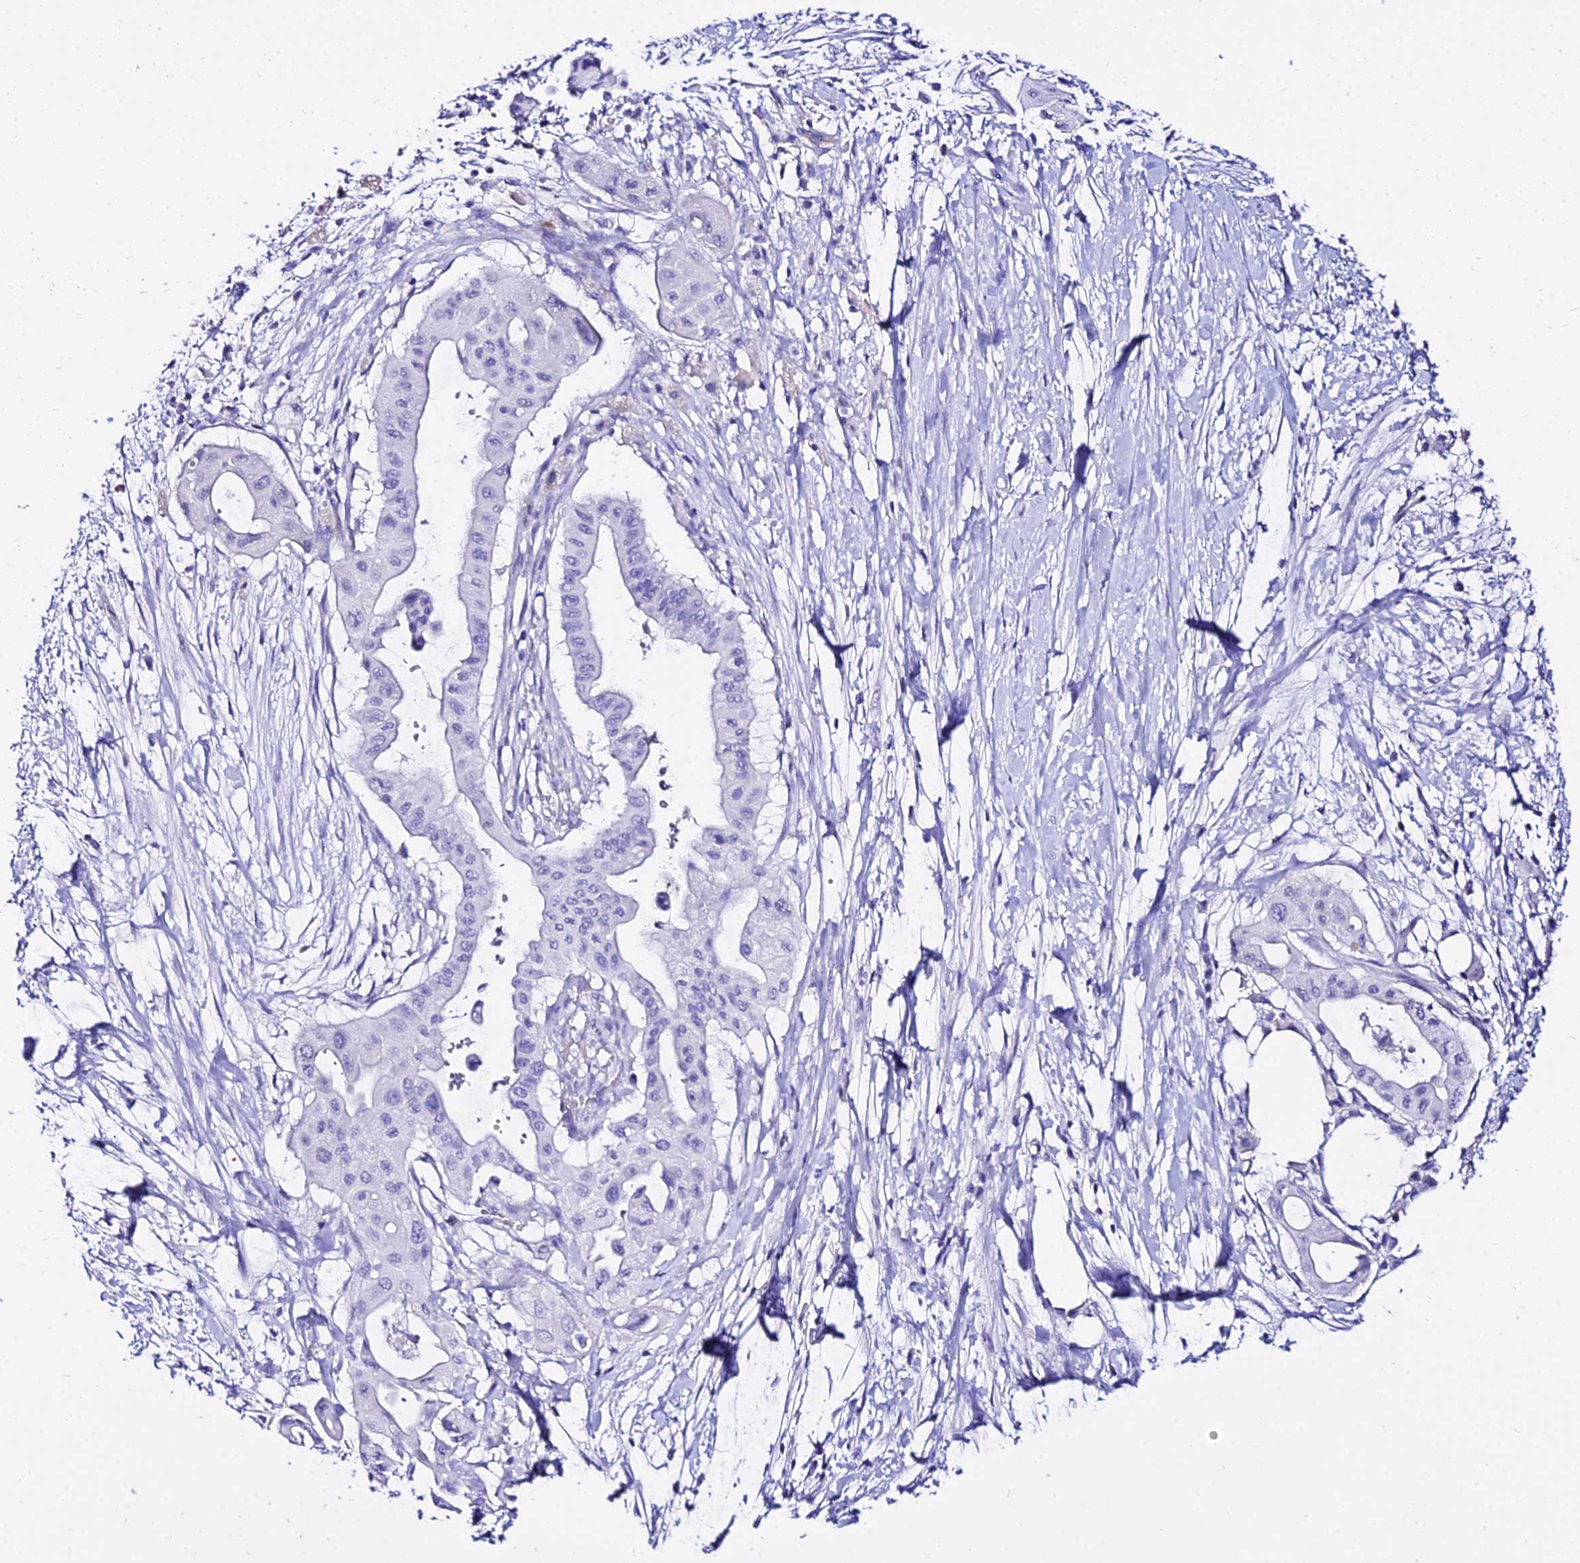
{"staining": {"intensity": "negative", "quantity": "none", "location": "none"}, "tissue": "pancreatic cancer", "cell_type": "Tumor cells", "image_type": "cancer", "snomed": [{"axis": "morphology", "description": "Adenocarcinoma, NOS"}, {"axis": "topography", "description": "Pancreas"}], "caption": "Immunohistochemistry of pancreatic cancer displays no staining in tumor cells.", "gene": "DEFB106A", "patient": {"sex": "male", "age": 68}}